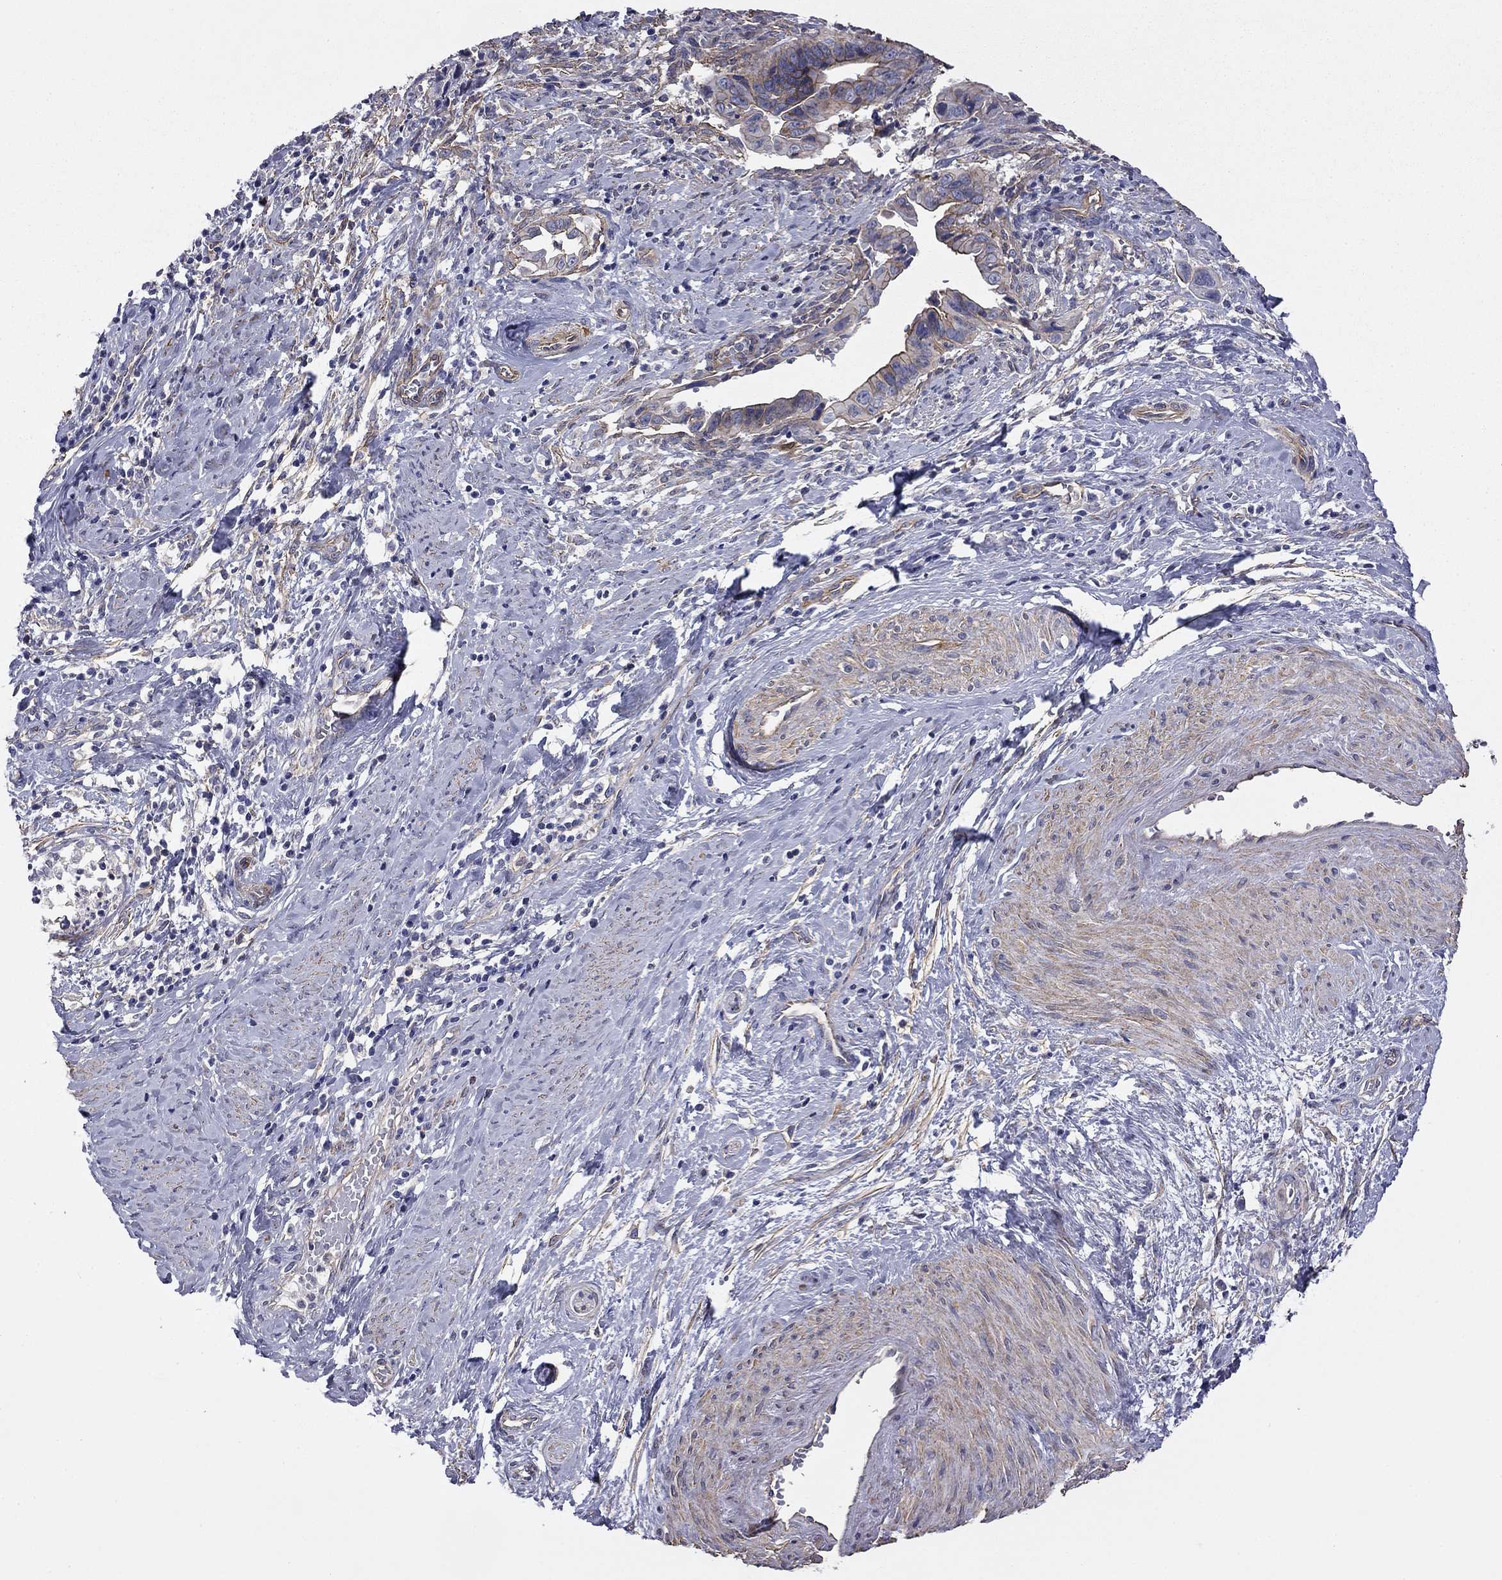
{"staining": {"intensity": "moderate", "quantity": "<25%", "location": "cytoplasmic/membranous"}, "tissue": "cervical cancer", "cell_type": "Tumor cells", "image_type": "cancer", "snomed": [{"axis": "morphology", "description": "Adenocarcinoma, NOS"}, {"axis": "topography", "description": "Cervix"}], "caption": "Tumor cells exhibit moderate cytoplasmic/membranous positivity in about <25% of cells in adenocarcinoma (cervical).", "gene": "TCHH", "patient": {"sex": "female", "age": 42}}